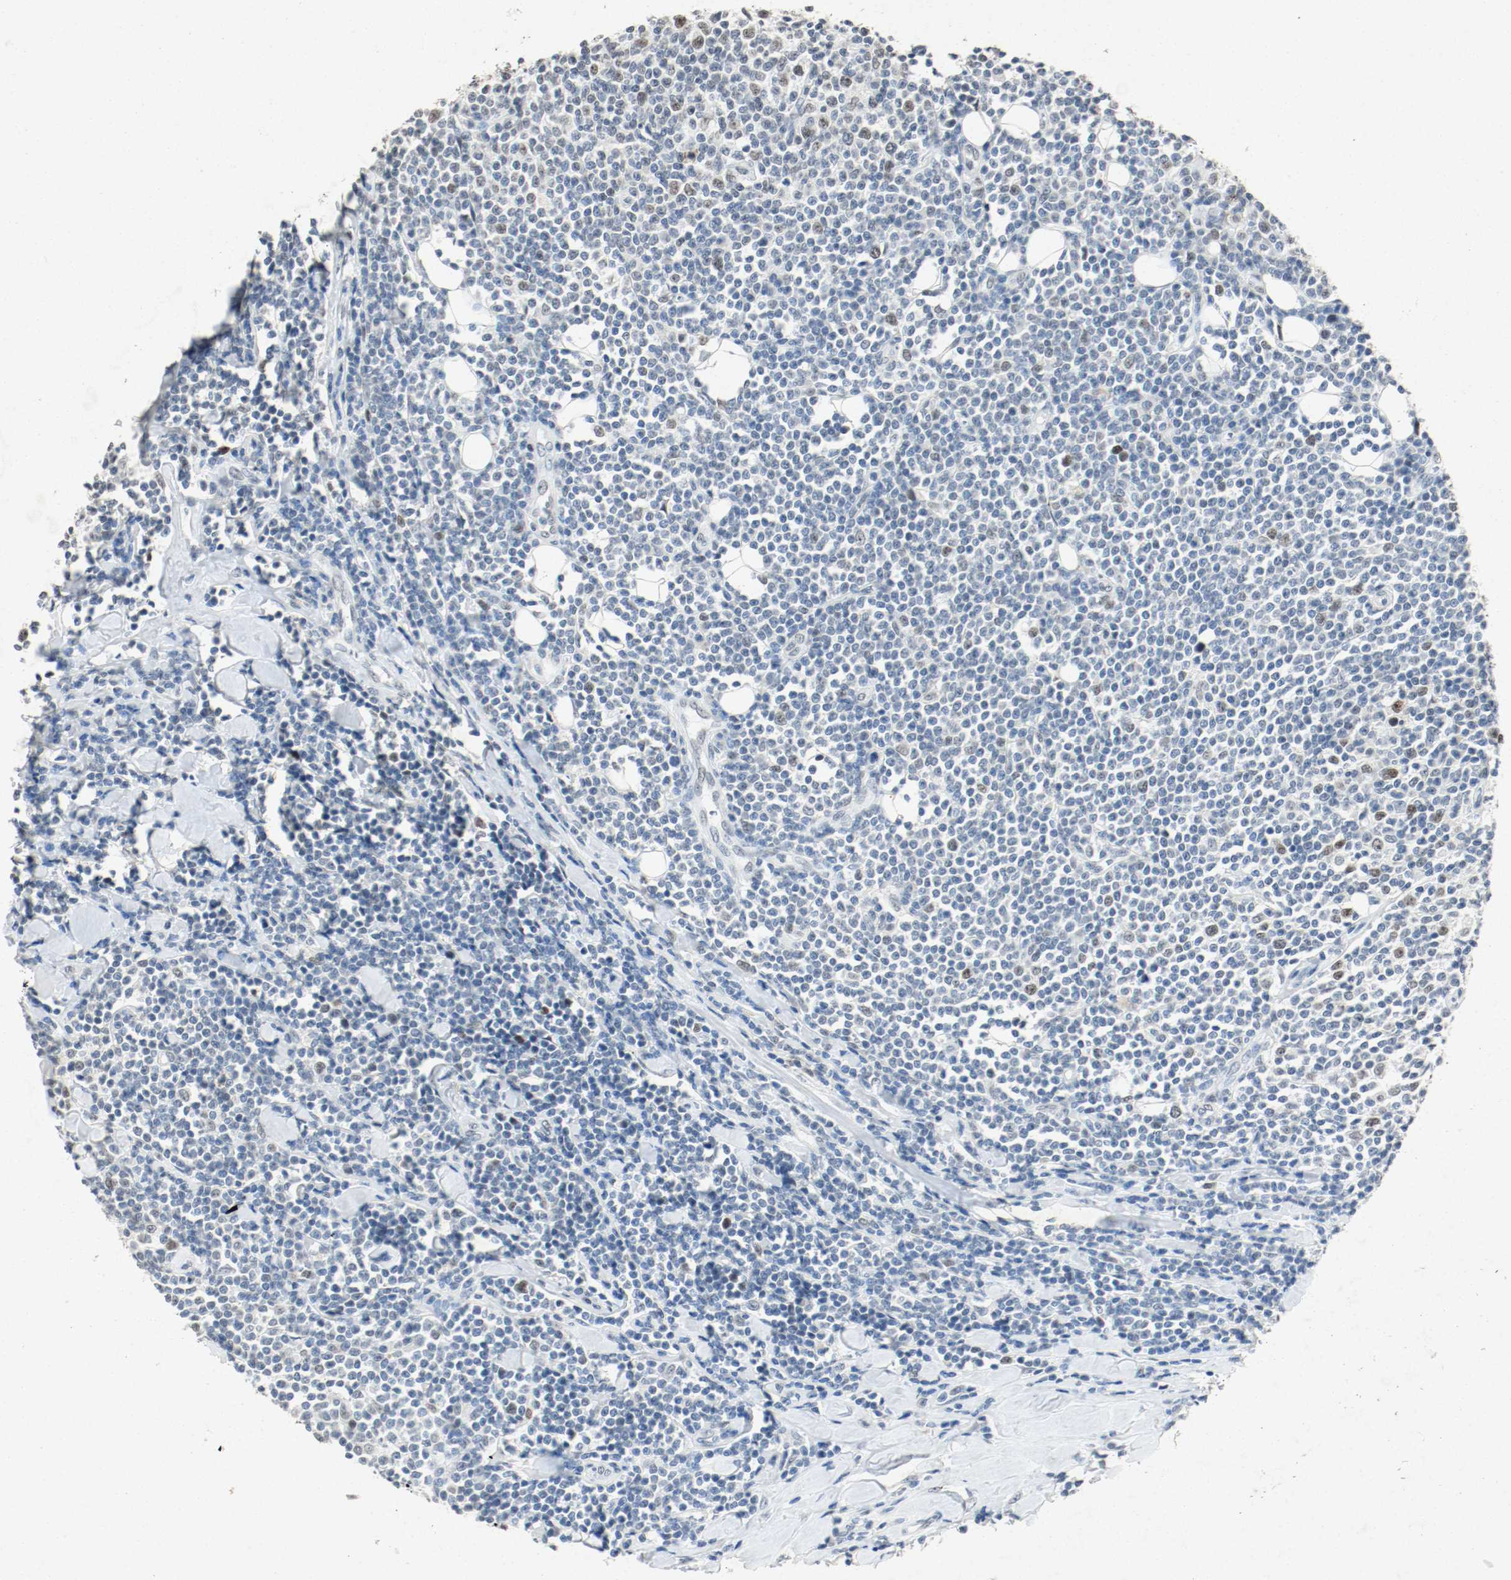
{"staining": {"intensity": "moderate", "quantity": "<25%", "location": "nuclear"}, "tissue": "lymphoma", "cell_type": "Tumor cells", "image_type": "cancer", "snomed": [{"axis": "morphology", "description": "Malignant lymphoma, non-Hodgkin's type, Low grade"}, {"axis": "topography", "description": "Soft tissue"}], "caption": "Lymphoma was stained to show a protein in brown. There is low levels of moderate nuclear positivity in approximately <25% of tumor cells. (IHC, brightfield microscopy, high magnification).", "gene": "DNMT1", "patient": {"sex": "male", "age": 92}}